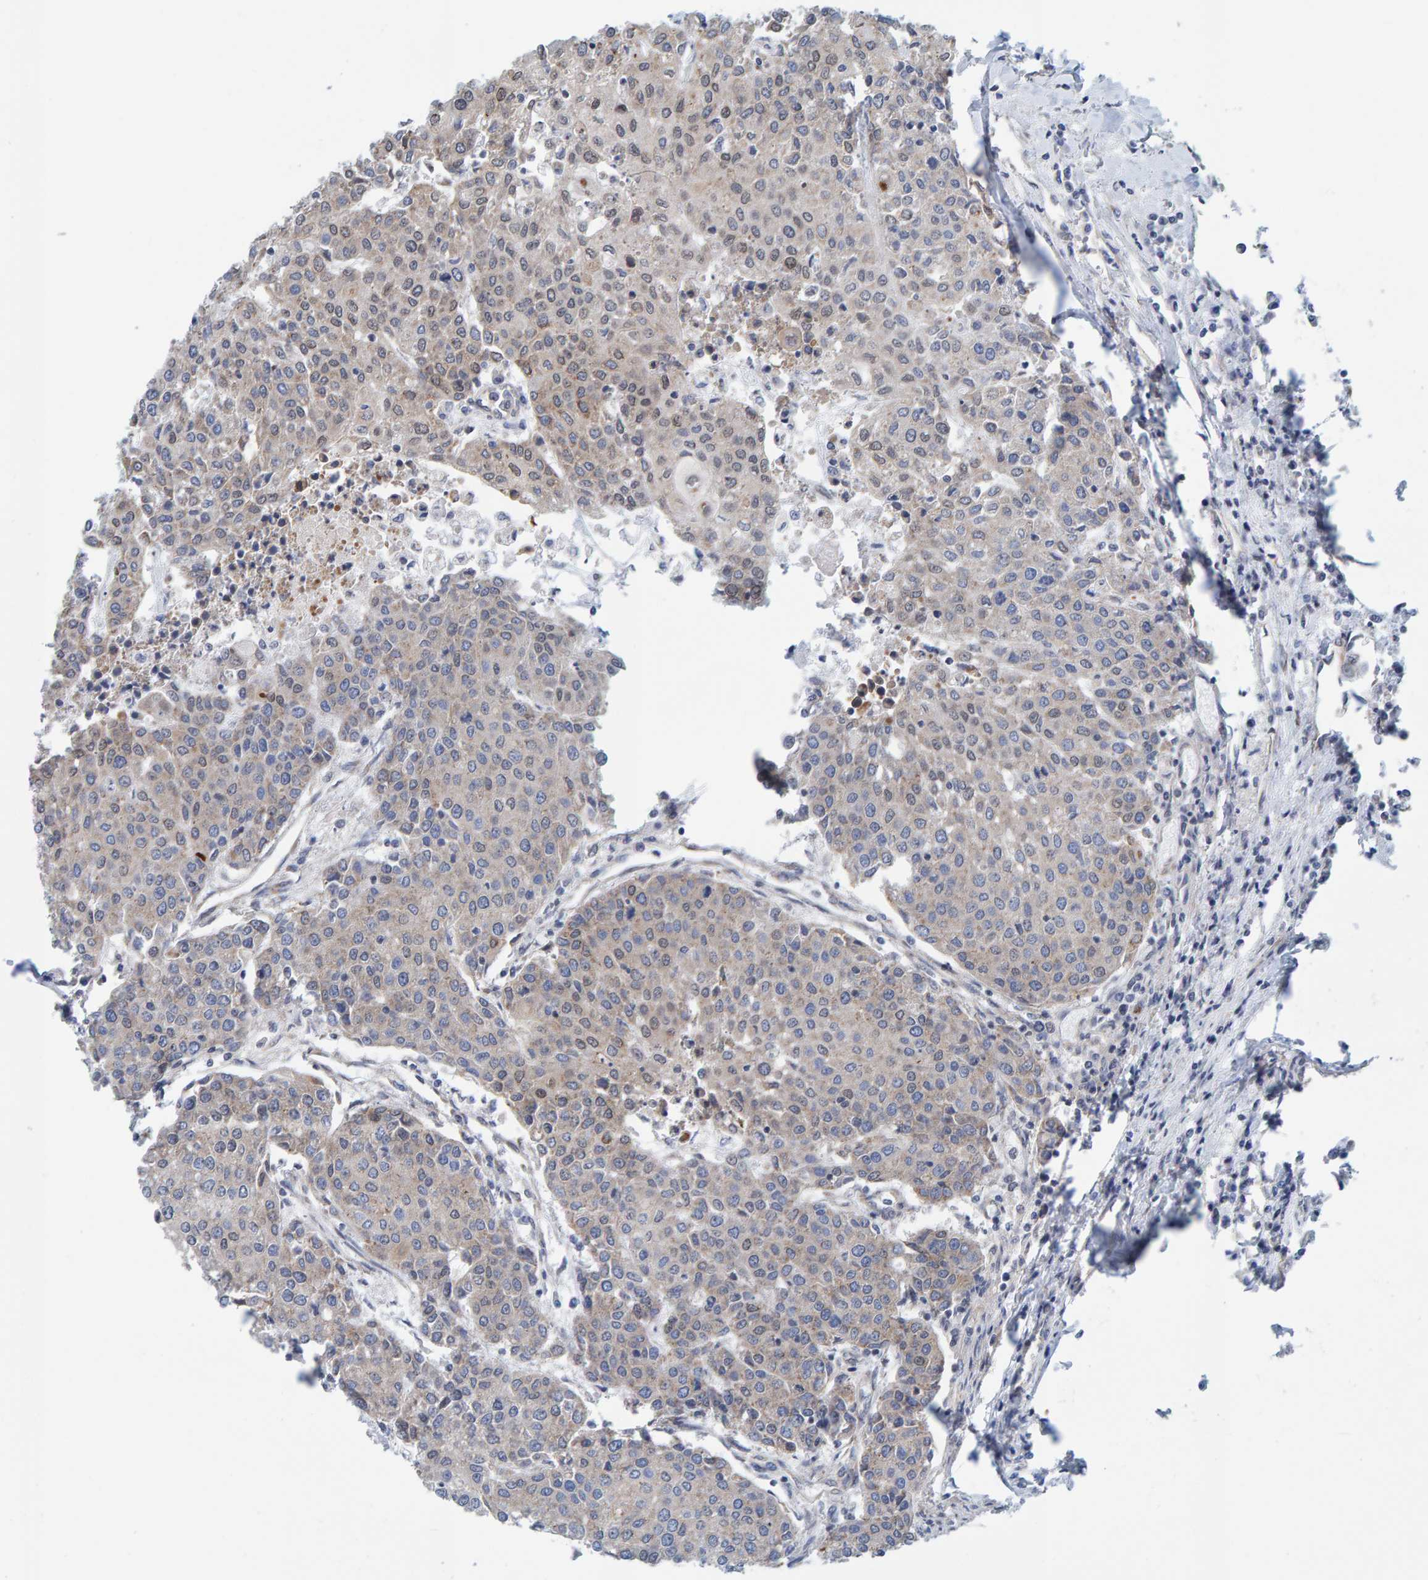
{"staining": {"intensity": "weak", "quantity": "<25%", "location": "cytoplasmic/membranous,nuclear"}, "tissue": "urothelial cancer", "cell_type": "Tumor cells", "image_type": "cancer", "snomed": [{"axis": "morphology", "description": "Urothelial carcinoma, High grade"}, {"axis": "topography", "description": "Urinary bladder"}], "caption": "A micrograph of human urothelial cancer is negative for staining in tumor cells.", "gene": "SCRN2", "patient": {"sex": "female", "age": 85}}